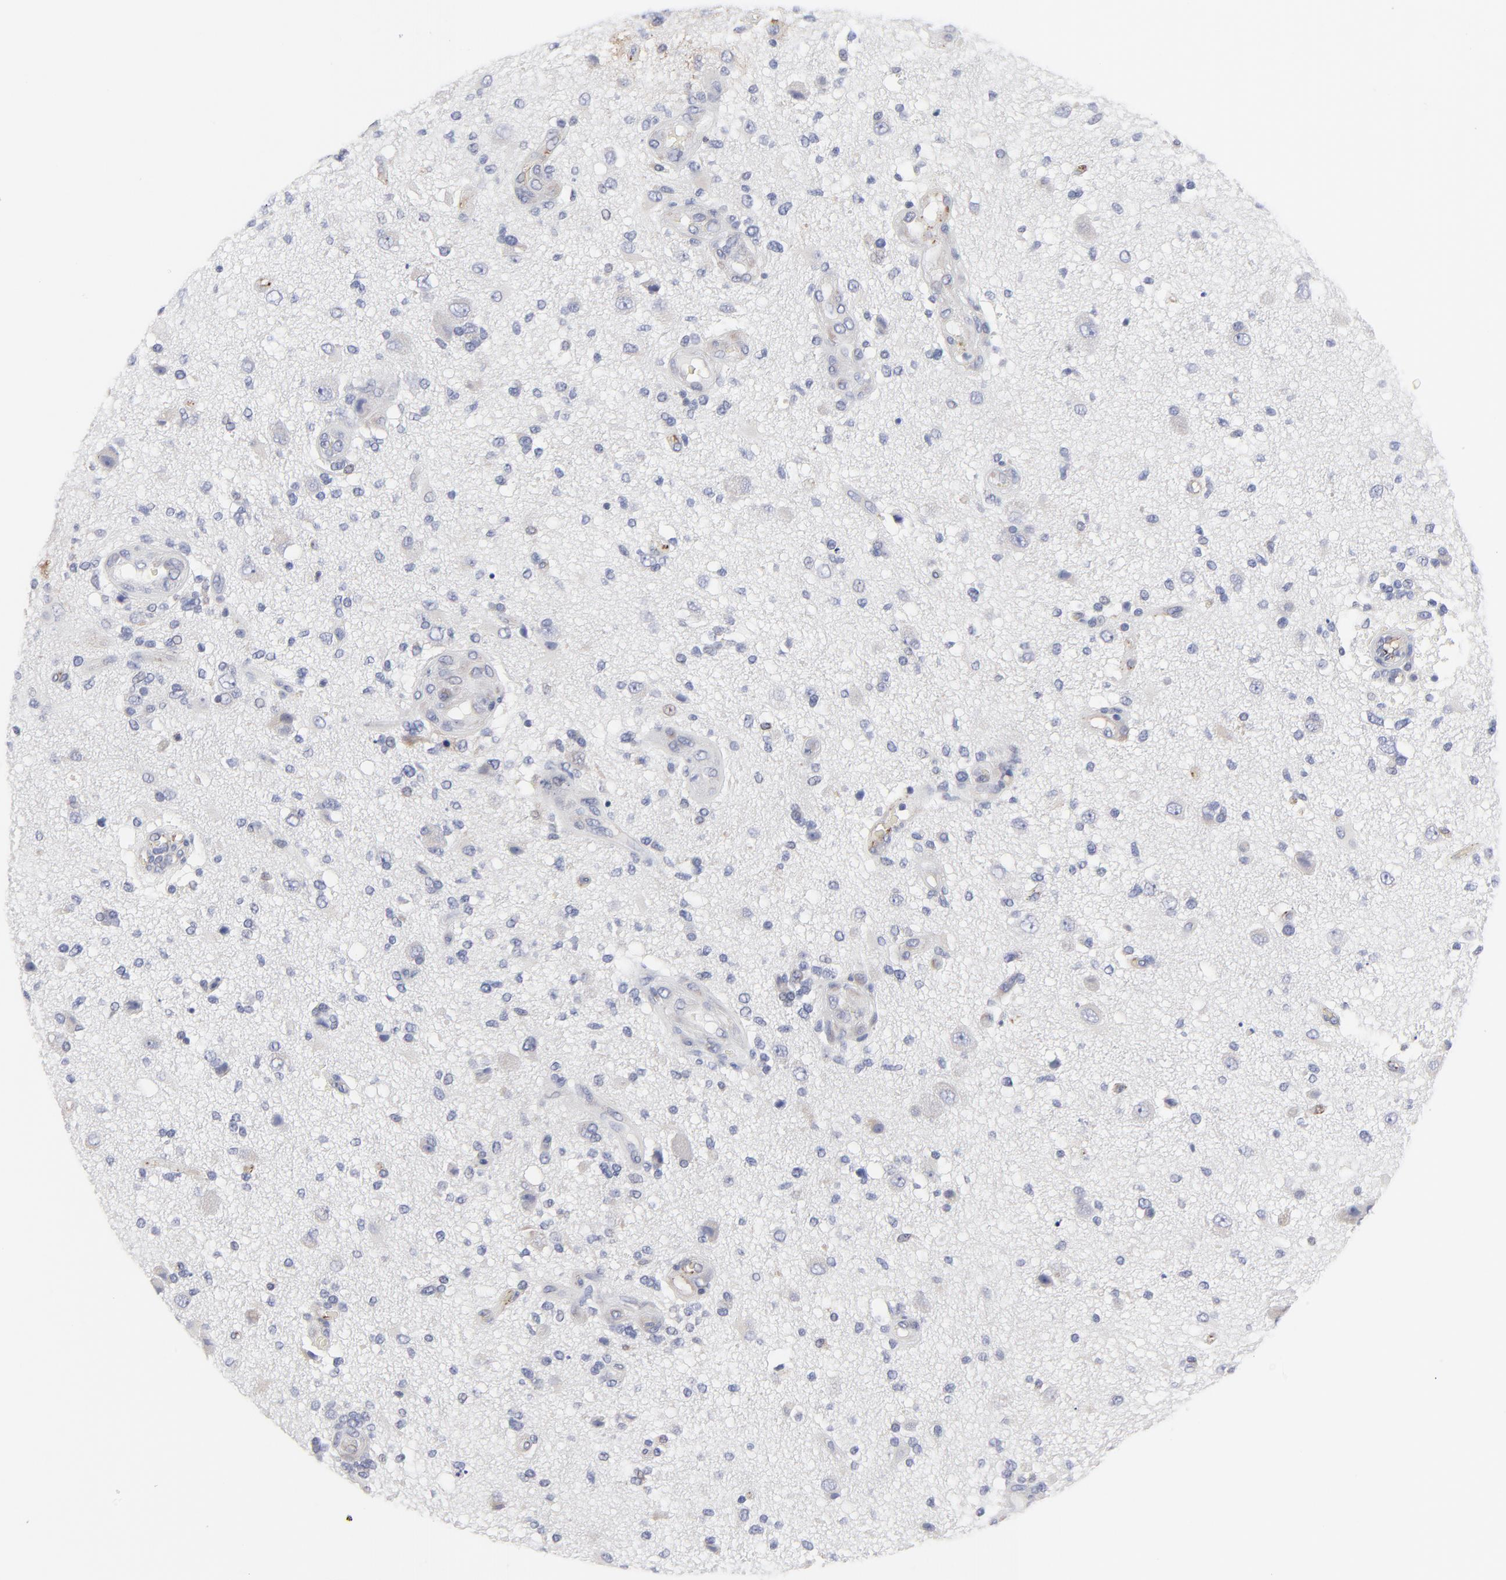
{"staining": {"intensity": "moderate", "quantity": "<25%", "location": "cytoplasmic/membranous"}, "tissue": "glioma", "cell_type": "Tumor cells", "image_type": "cancer", "snomed": [{"axis": "morphology", "description": "Normal tissue, NOS"}, {"axis": "morphology", "description": "Glioma, malignant, High grade"}, {"axis": "topography", "description": "Cerebral cortex"}], "caption": "Protein staining of glioma tissue exhibits moderate cytoplasmic/membranous expression in about <25% of tumor cells. The protein is shown in brown color, while the nuclei are stained blue.", "gene": "TRIM22", "patient": {"sex": "male", "age": 75}}